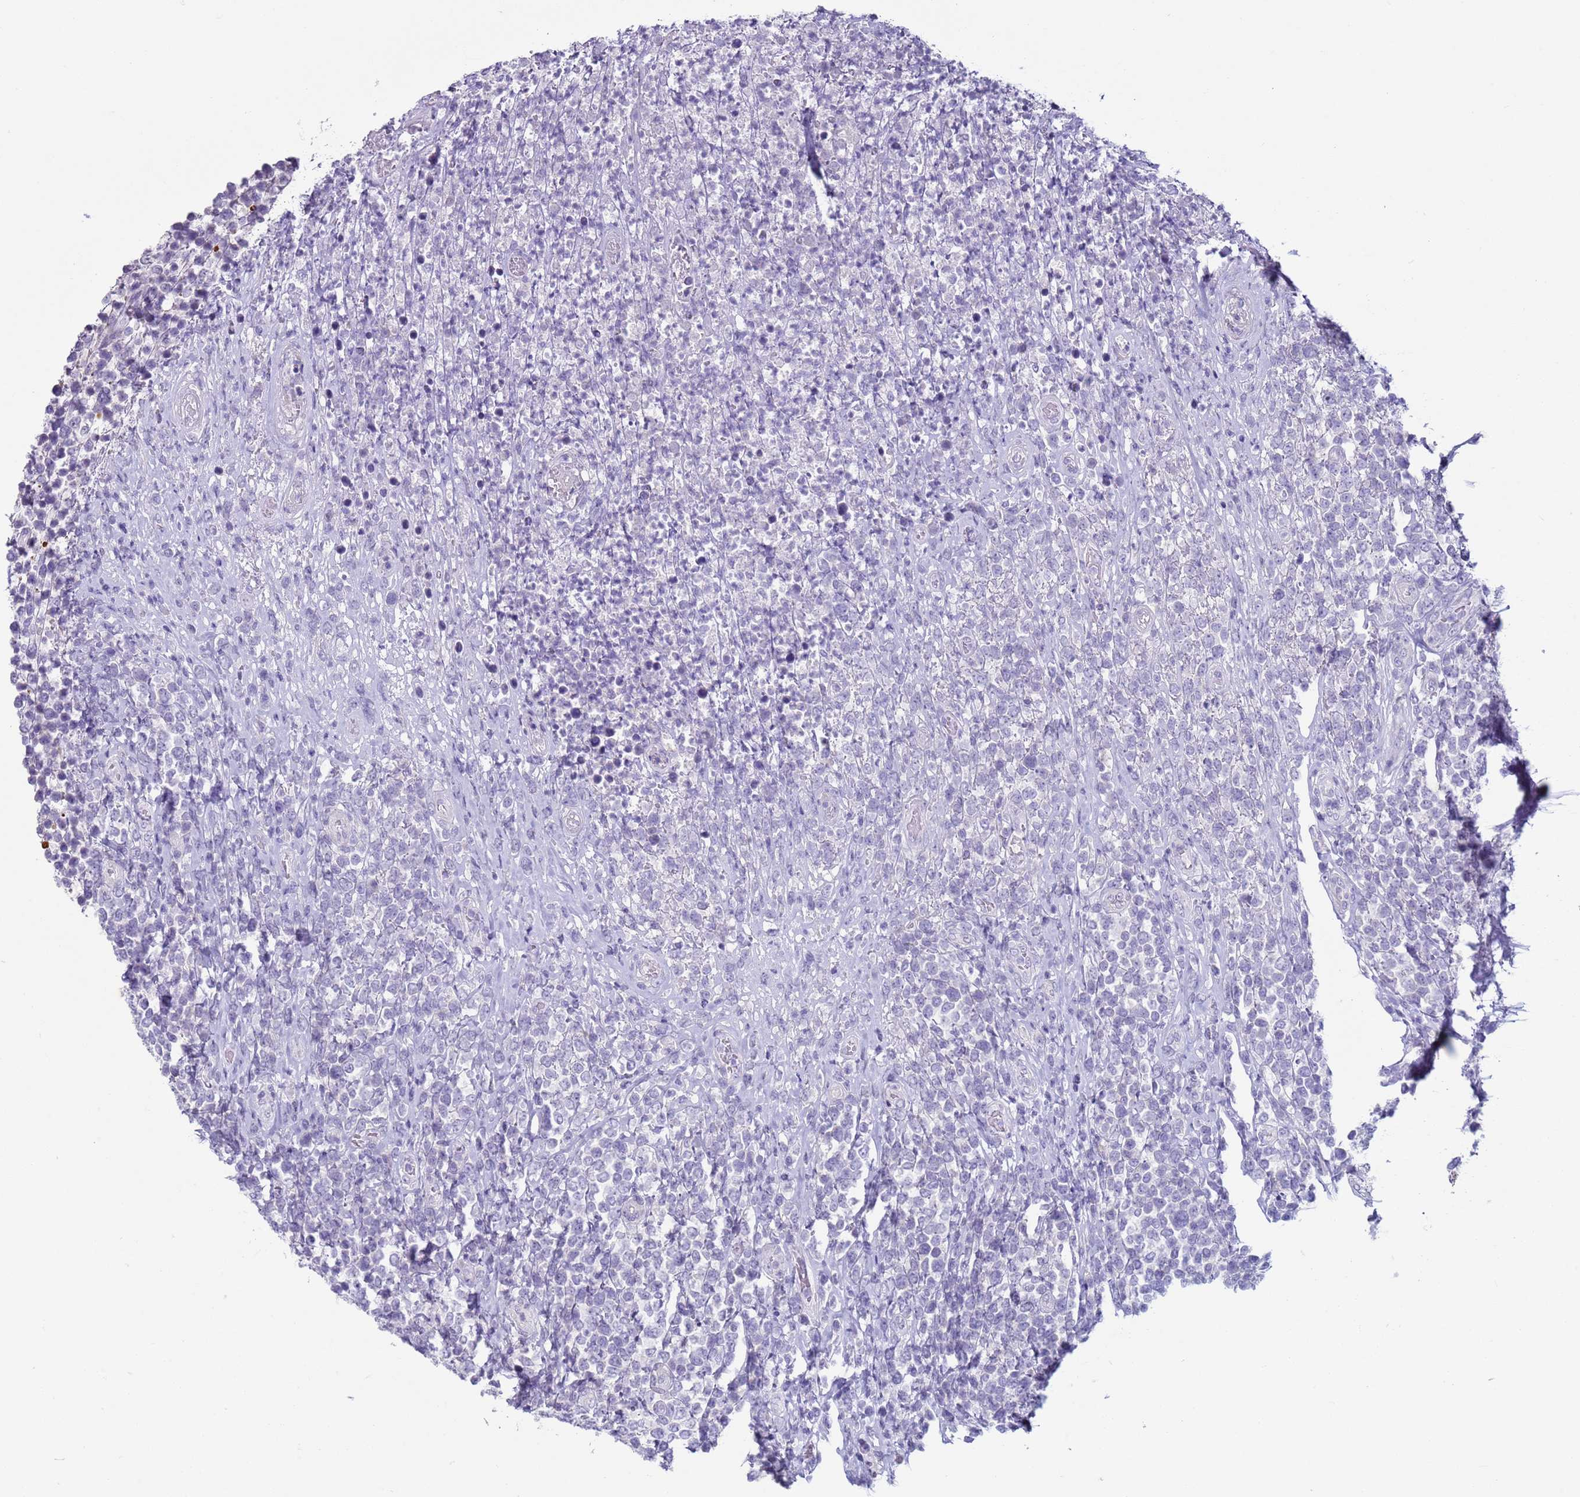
{"staining": {"intensity": "negative", "quantity": "none", "location": "none"}, "tissue": "lymphoma", "cell_type": "Tumor cells", "image_type": "cancer", "snomed": [{"axis": "morphology", "description": "Malignant lymphoma, non-Hodgkin's type, High grade"}, {"axis": "topography", "description": "Soft tissue"}], "caption": "The histopathology image displays no staining of tumor cells in high-grade malignant lymphoma, non-Hodgkin's type.", "gene": "NPAP1", "patient": {"sex": "female", "age": 56}}